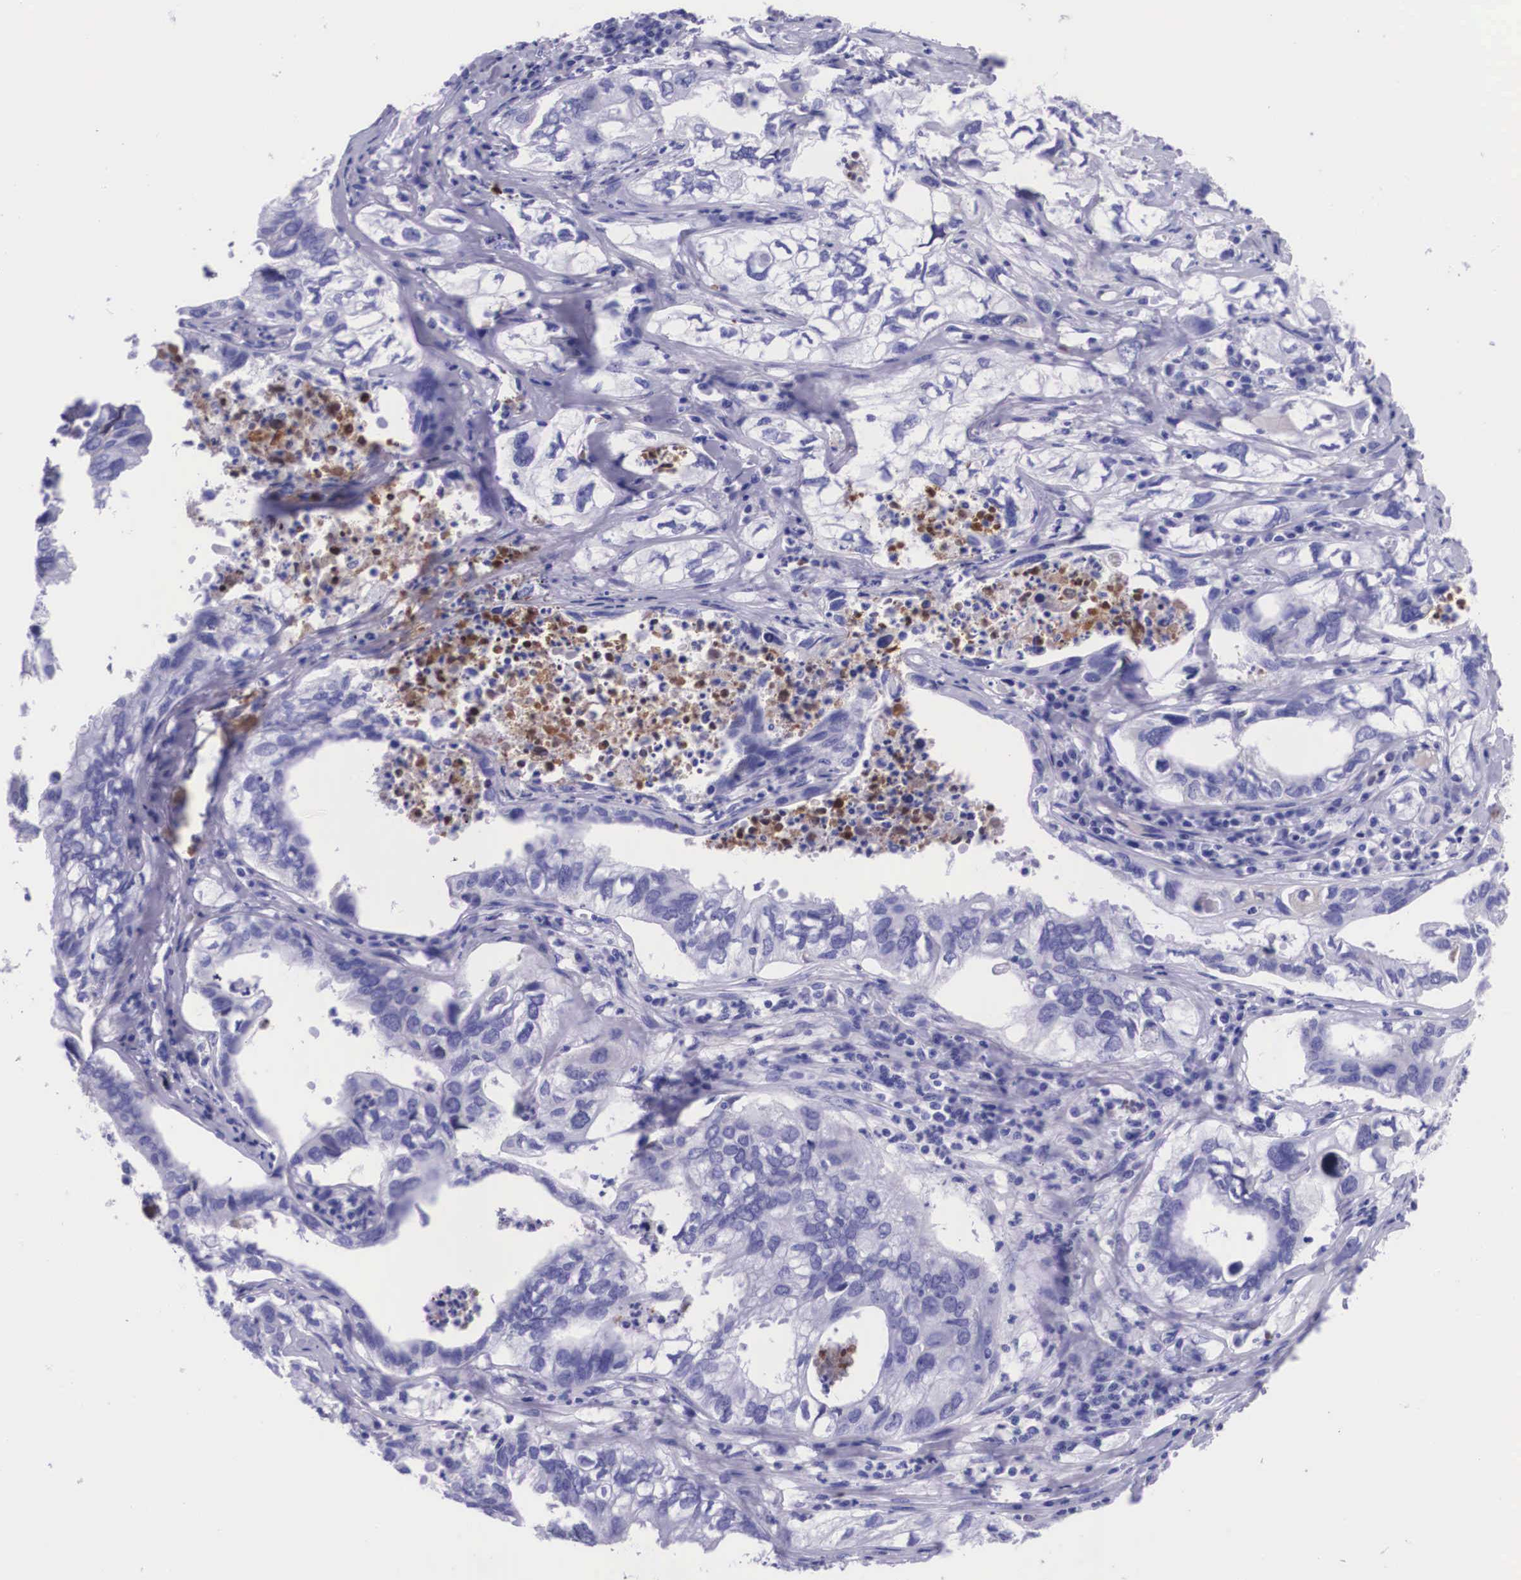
{"staining": {"intensity": "negative", "quantity": "none", "location": "none"}, "tissue": "lung cancer", "cell_type": "Tumor cells", "image_type": "cancer", "snomed": [{"axis": "morphology", "description": "Adenocarcinoma, NOS"}, {"axis": "topography", "description": "Lung"}], "caption": "Tumor cells show no significant protein positivity in lung adenocarcinoma.", "gene": "PLG", "patient": {"sex": "male", "age": 48}}